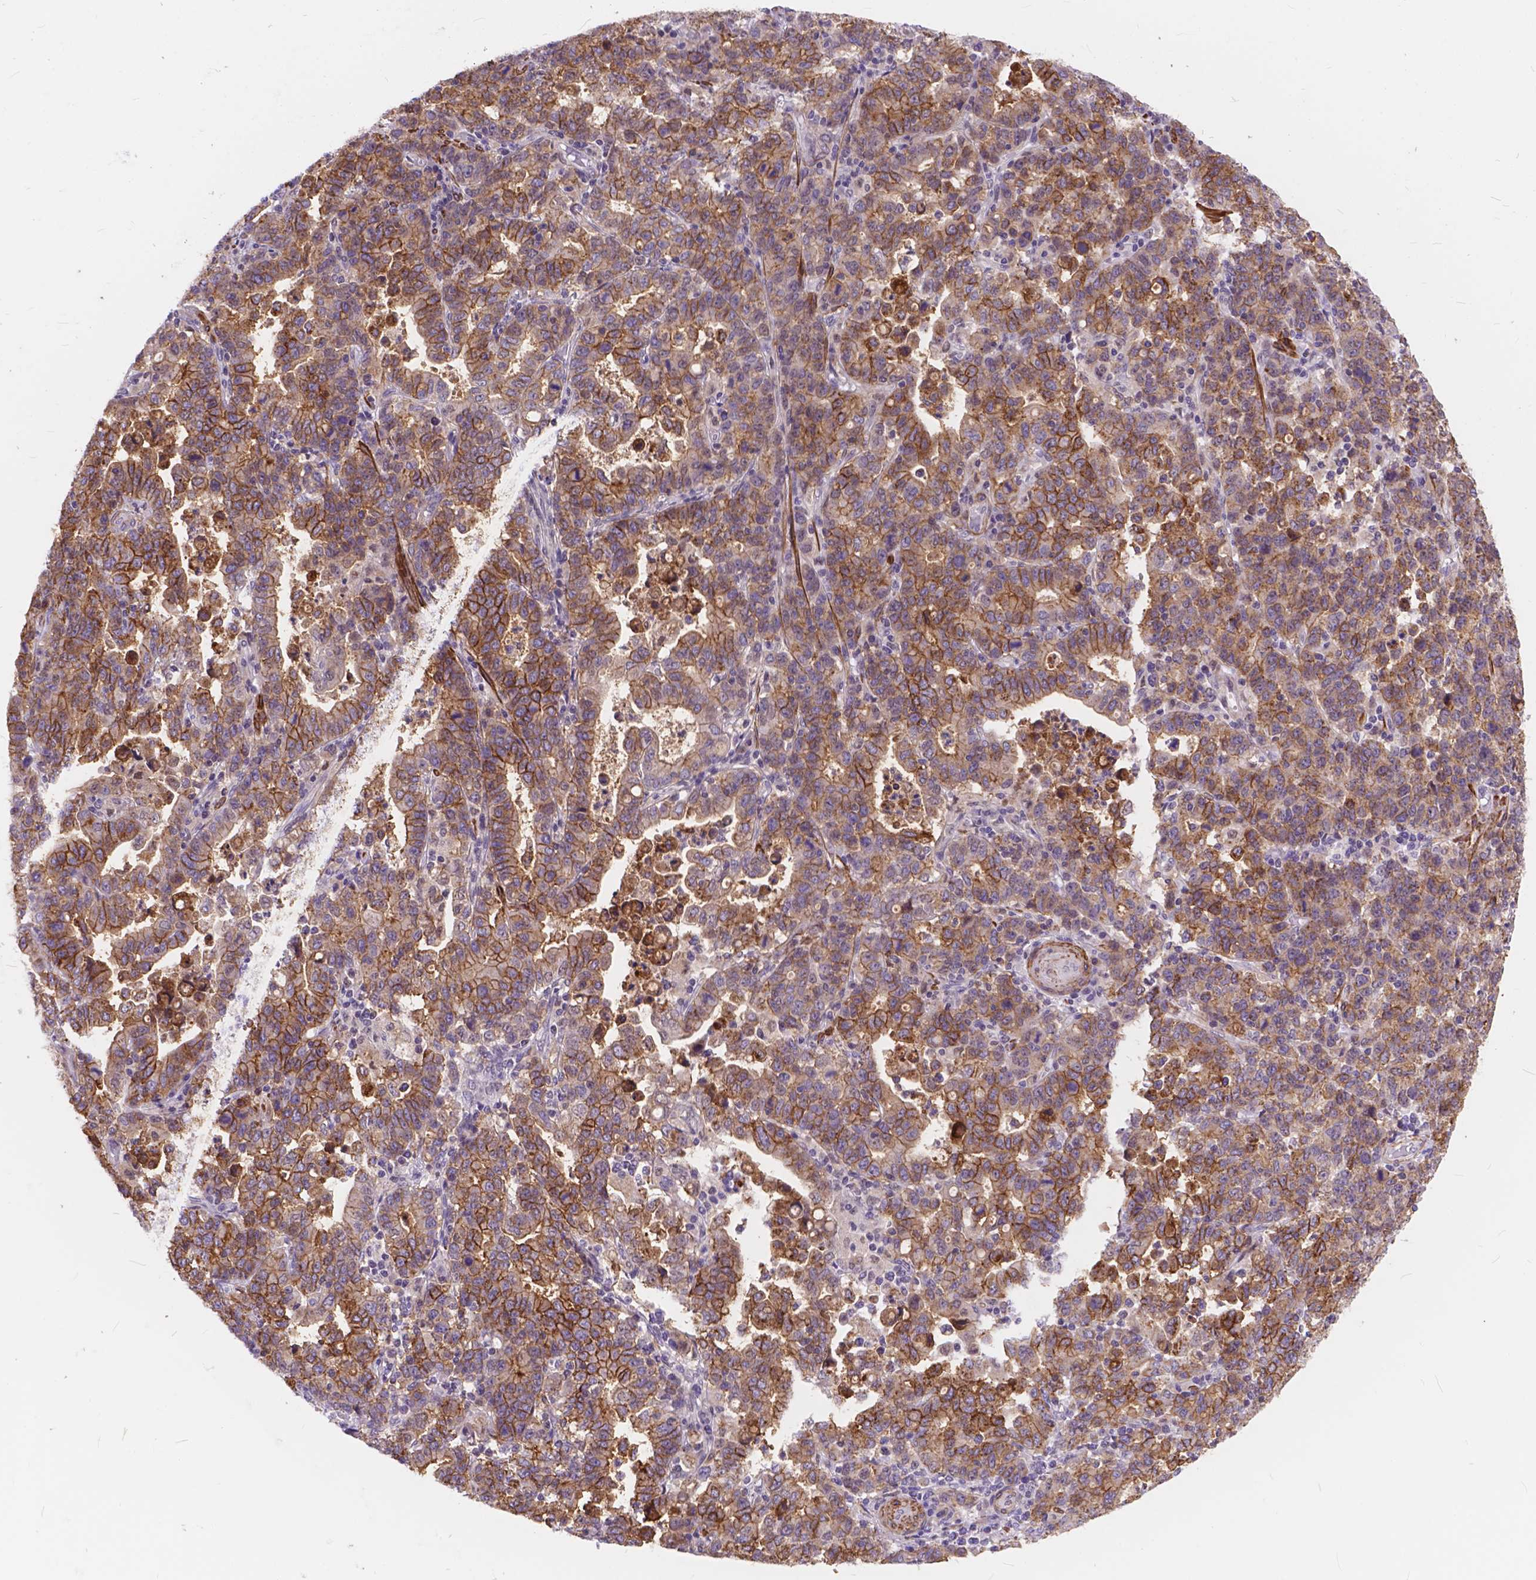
{"staining": {"intensity": "strong", "quantity": ">75%", "location": "cytoplasmic/membranous"}, "tissue": "stomach cancer", "cell_type": "Tumor cells", "image_type": "cancer", "snomed": [{"axis": "morphology", "description": "Adenocarcinoma, NOS"}, {"axis": "topography", "description": "Stomach"}], "caption": "This histopathology image exhibits immunohistochemistry staining of human stomach adenocarcinoma, with high strong cytoplasmic/membranous positivity in approximately >75% of tumor cells.", "gene": "MAN2C1", "patient": {"sex": "male", "age": 82}}